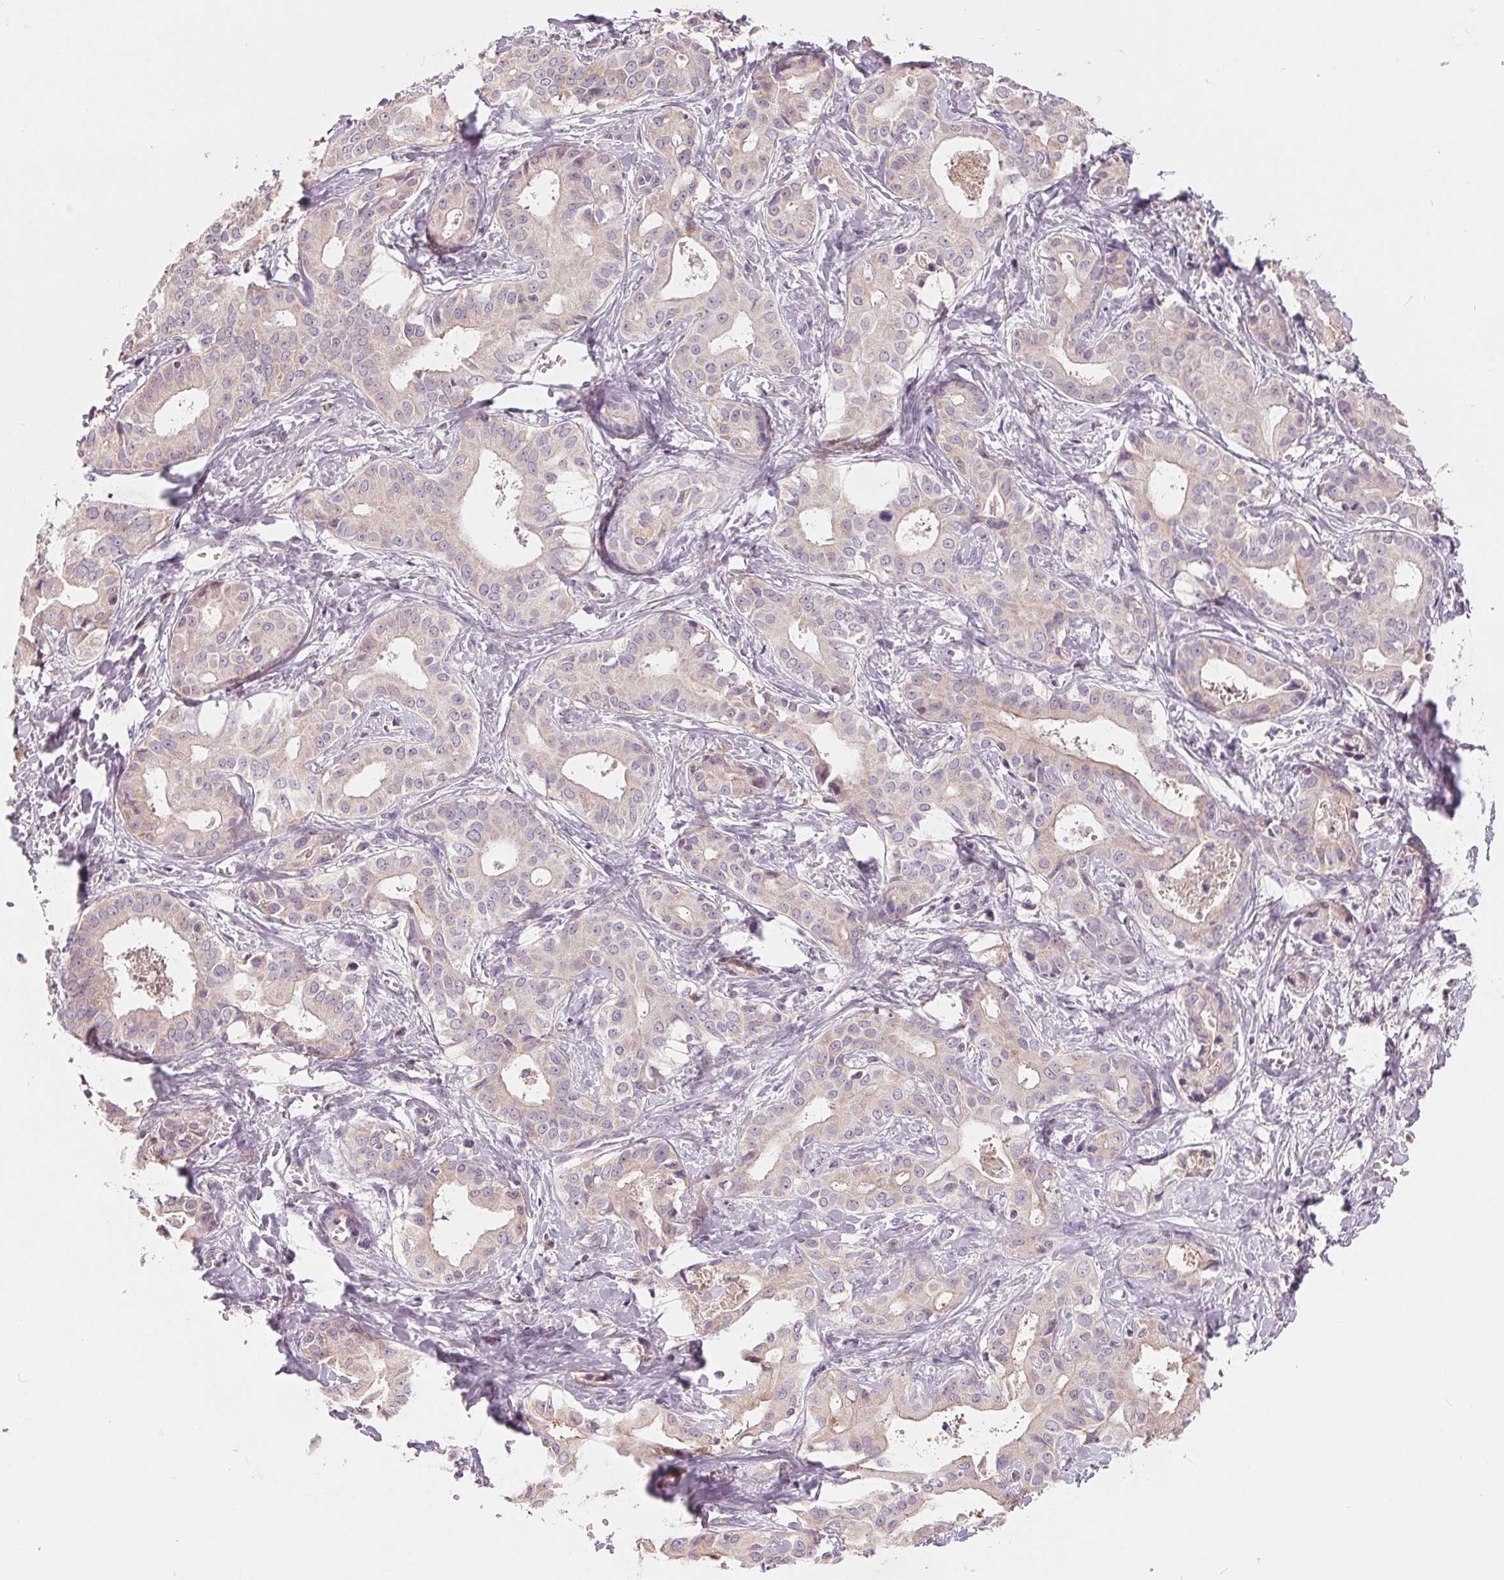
{"staining": {"intensity": "negative", "quantity": "none", "location": "none"}, "tissue": "liver cancer", "cell_type": "Tumor cells", "image_type": "cancer", "snomed": [{"axis": "morphology", "description": "Cholangiocarcinoma"}, {"axis": "topography", "description": "Liver"}], "caption": "Photomicrograph shows no protein expression in tumor cells of cholangiocarcinoma (liver) tissue. (DAB IHC, high magnification).", "gene": "VTCN1", "patient": {"sex": "female", "age": 65}}